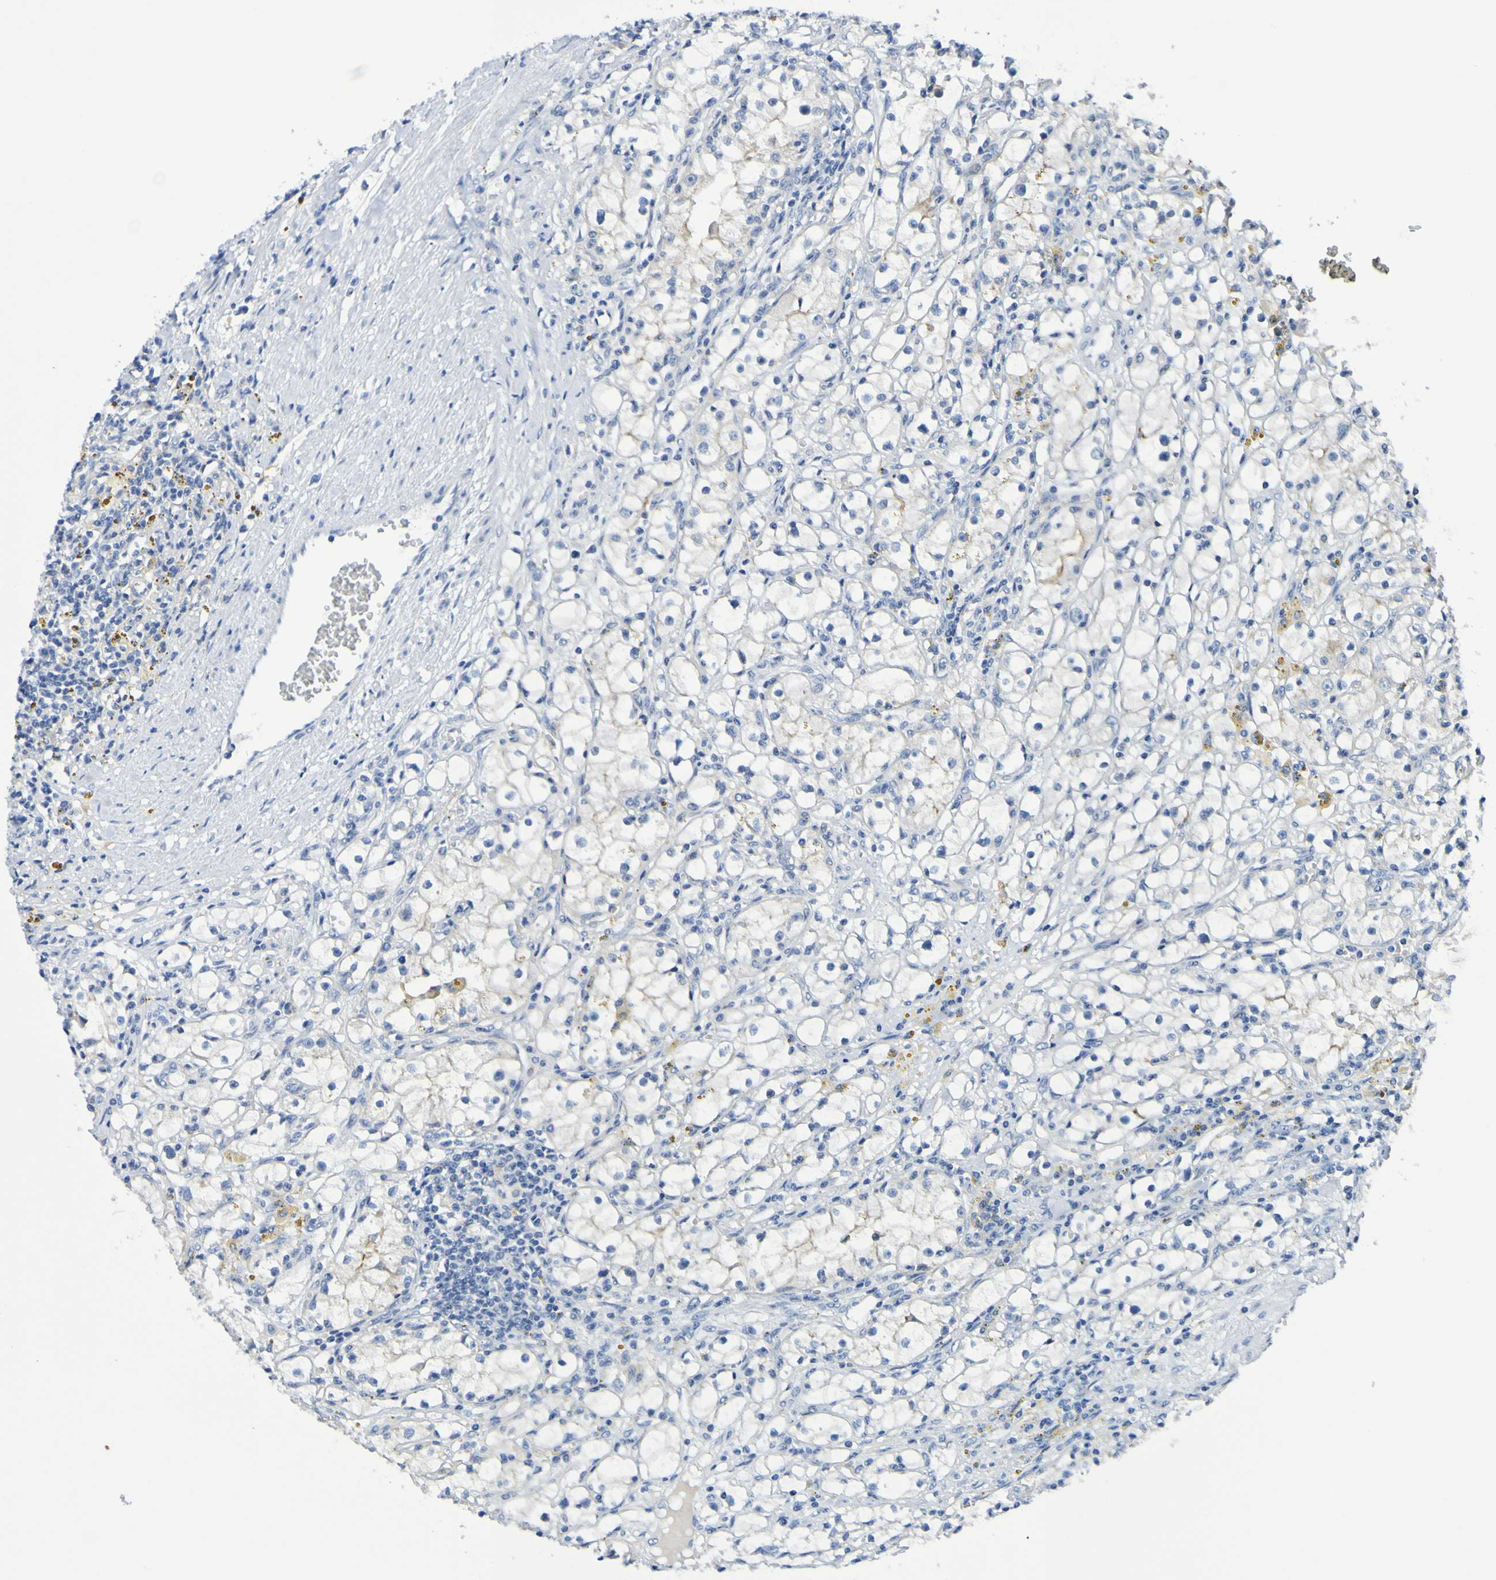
{"staining": {"intensity": "negative", "quantity": "none", "location": "none"}, "tissue": "renal cancer", "cell_type": "Tumor cells", "image_type": "cancer", "snomed": [{"axis": "morphology", "description": "Adenocarcinoma, NOS"}, {"axis": "topography", "description": "Kidney"}], "caption": "Protein analysis of renal cancer demonstrates no significant expression in tumor cells.", "gene": "VMA21", "patient": {"sex": "male", "age": 56}}